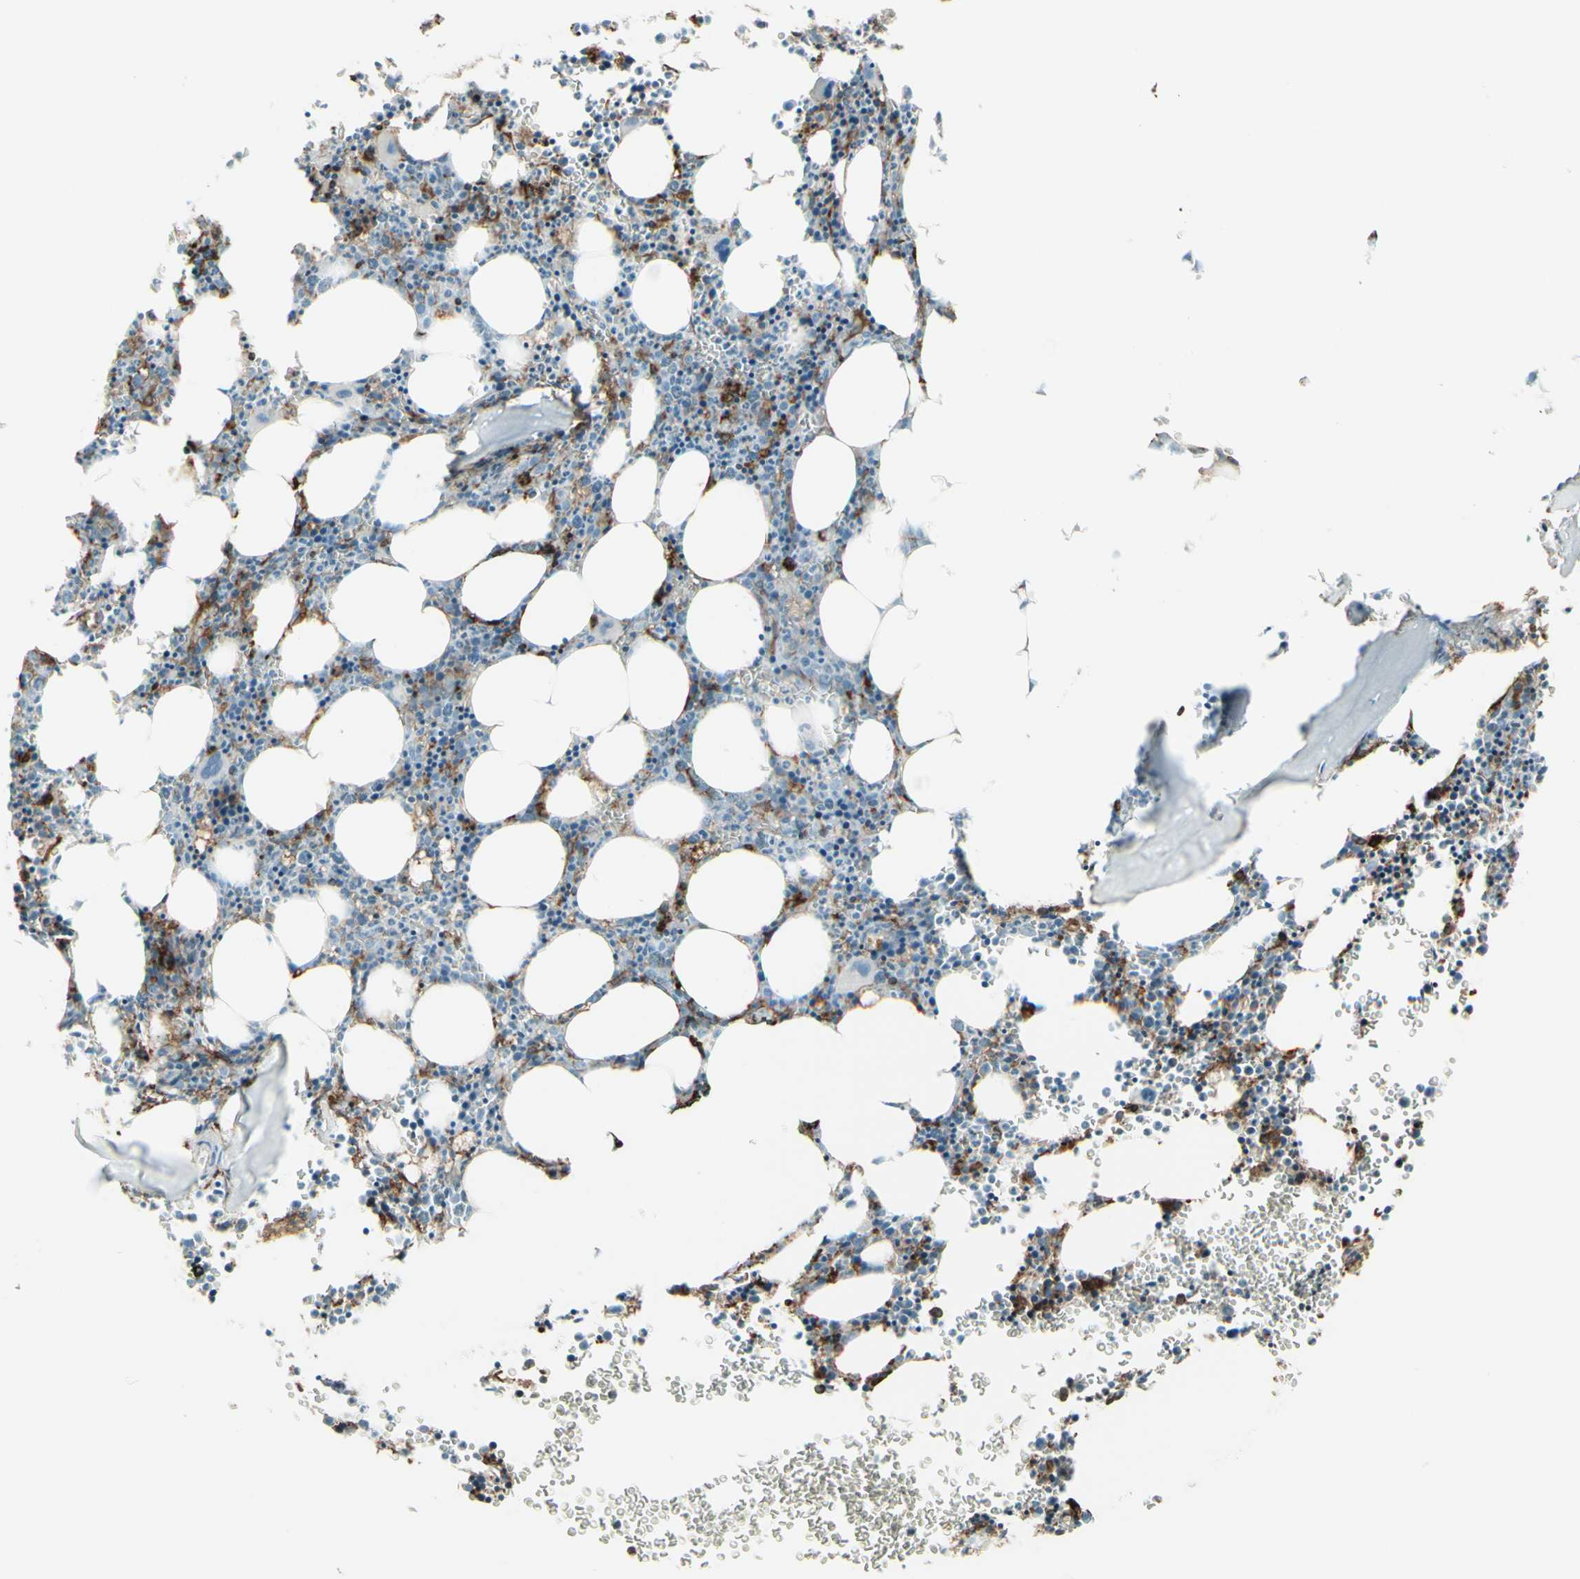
{"staining": {"intensity": "strong", "quantity": "25%-75%", "location": "cytoplasmic/membranous"}, "tissue": "bone marrow", "cell_type": "Hematopoietic cells", "image_type": "normal", "snomed": [{"axis": "morphology", "description": "Normal tissue, NOS"}, {"axis": "morphology", "description": "Inflammation, NOS"}, {"axis": "topography", "description": "Bone marrow"}], "caption": "Bone marrow stained with DAB (3,3'-diaminobenzidine) IHC reveals high levels of strong cytoplasmic/membranous staining in about 25%-75% of hematopoietic cells.", "gene": "HLA", "patient": {"sex": "female", "age": 61}}